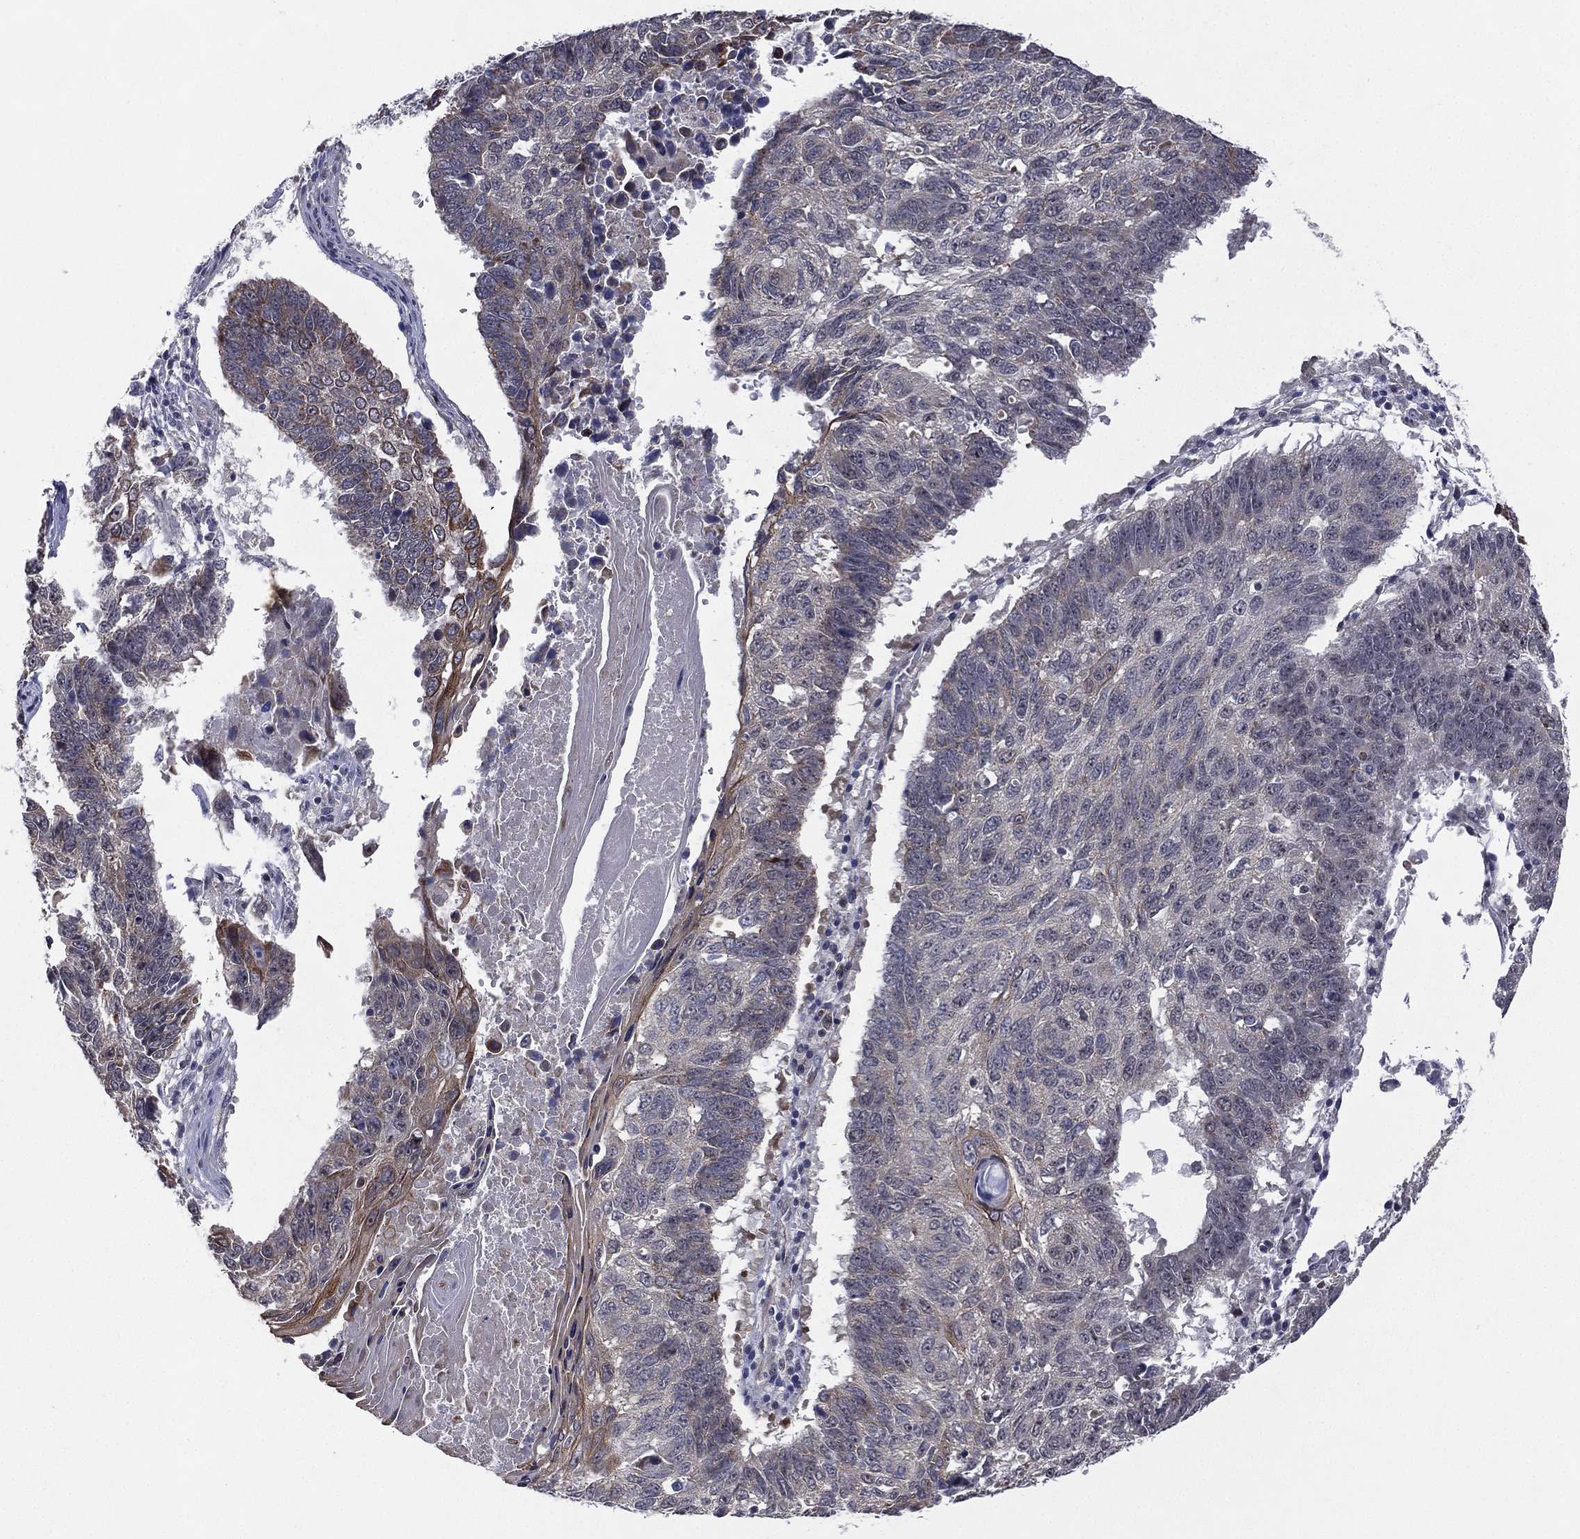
{"staining": {"intensity": "negative", "quantity": "none", "location": "none"}, "tissue": "lung cancer", "cell_type": "Tumor cells", "image_type": "cancer", "snomed": [{"axis": "morphology", "description": "Squamous cell carcinoma, NOS"}, {"axis": "topography", "description": "Lung"}], "caption": "An immunohistochemistry image of lung cancer is shown. There is no staining in tumor cells of lung cancer. Brightfield microscopy of immunohistochemistry (IHC) stained with DAB (brown) and hematoxylin (blue), captured at high magnification.", "gene": "KAT14", "patient": {"sex": "male", "age": 73}}